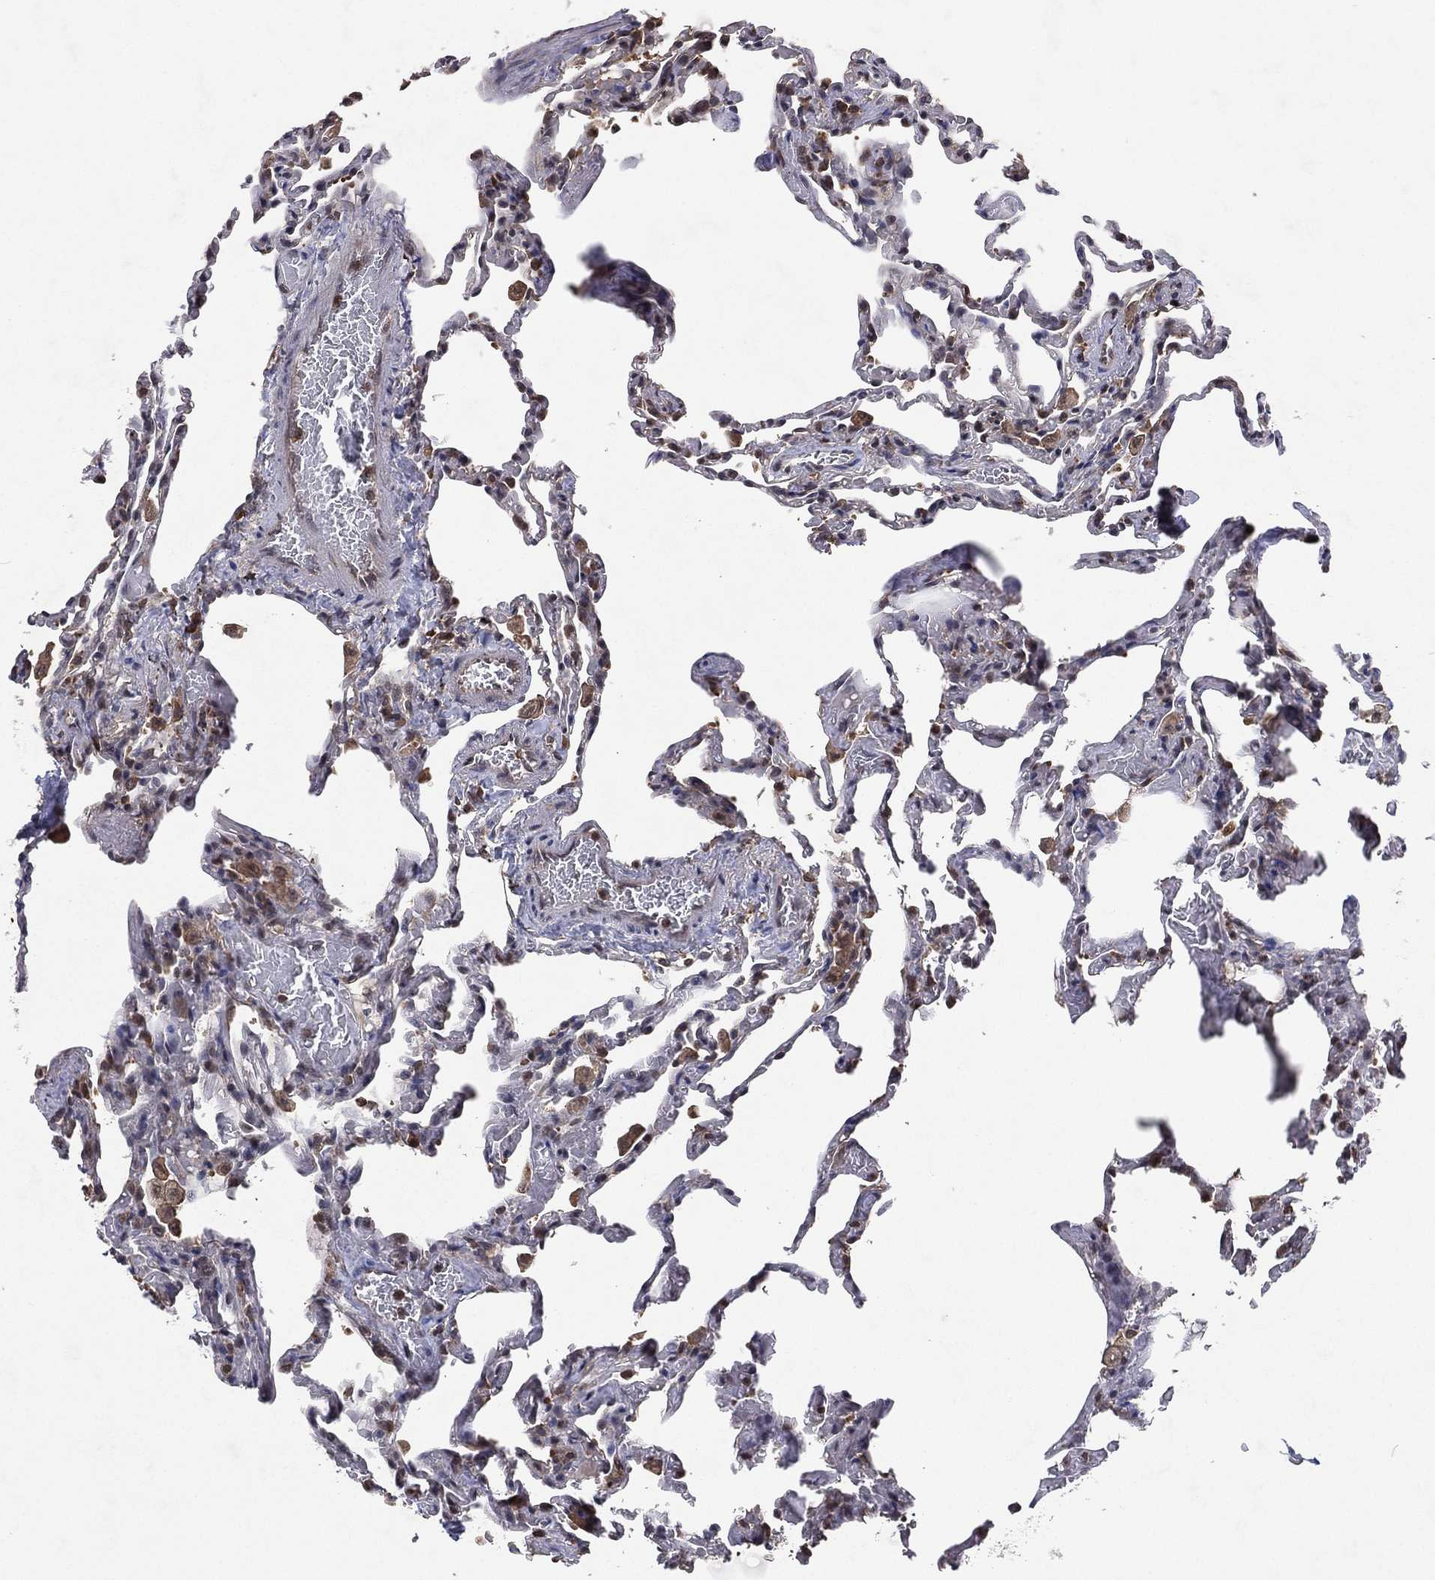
{"staining": {"intensity": "moderate", "quantity": "<25%", "location": "cytoplasmic/membranous"}, "tissue": "lung", "cell_type": "Alveolar cells", "image_type": "normal", "snomed": [{"axis": "morphology", "description": "Normal tissue, NOS"}, {"axis": "topography", "description": "Lung"}], "caption": "This photomicrograph displays immunohistochemistry (IHC) staining of benign lung, with low moderate cytoplasmic/membranous staining in approximately <25% of alveolar cells.", "gene": "ATG4B", "patient": {"sex": "female", "age": 43}}